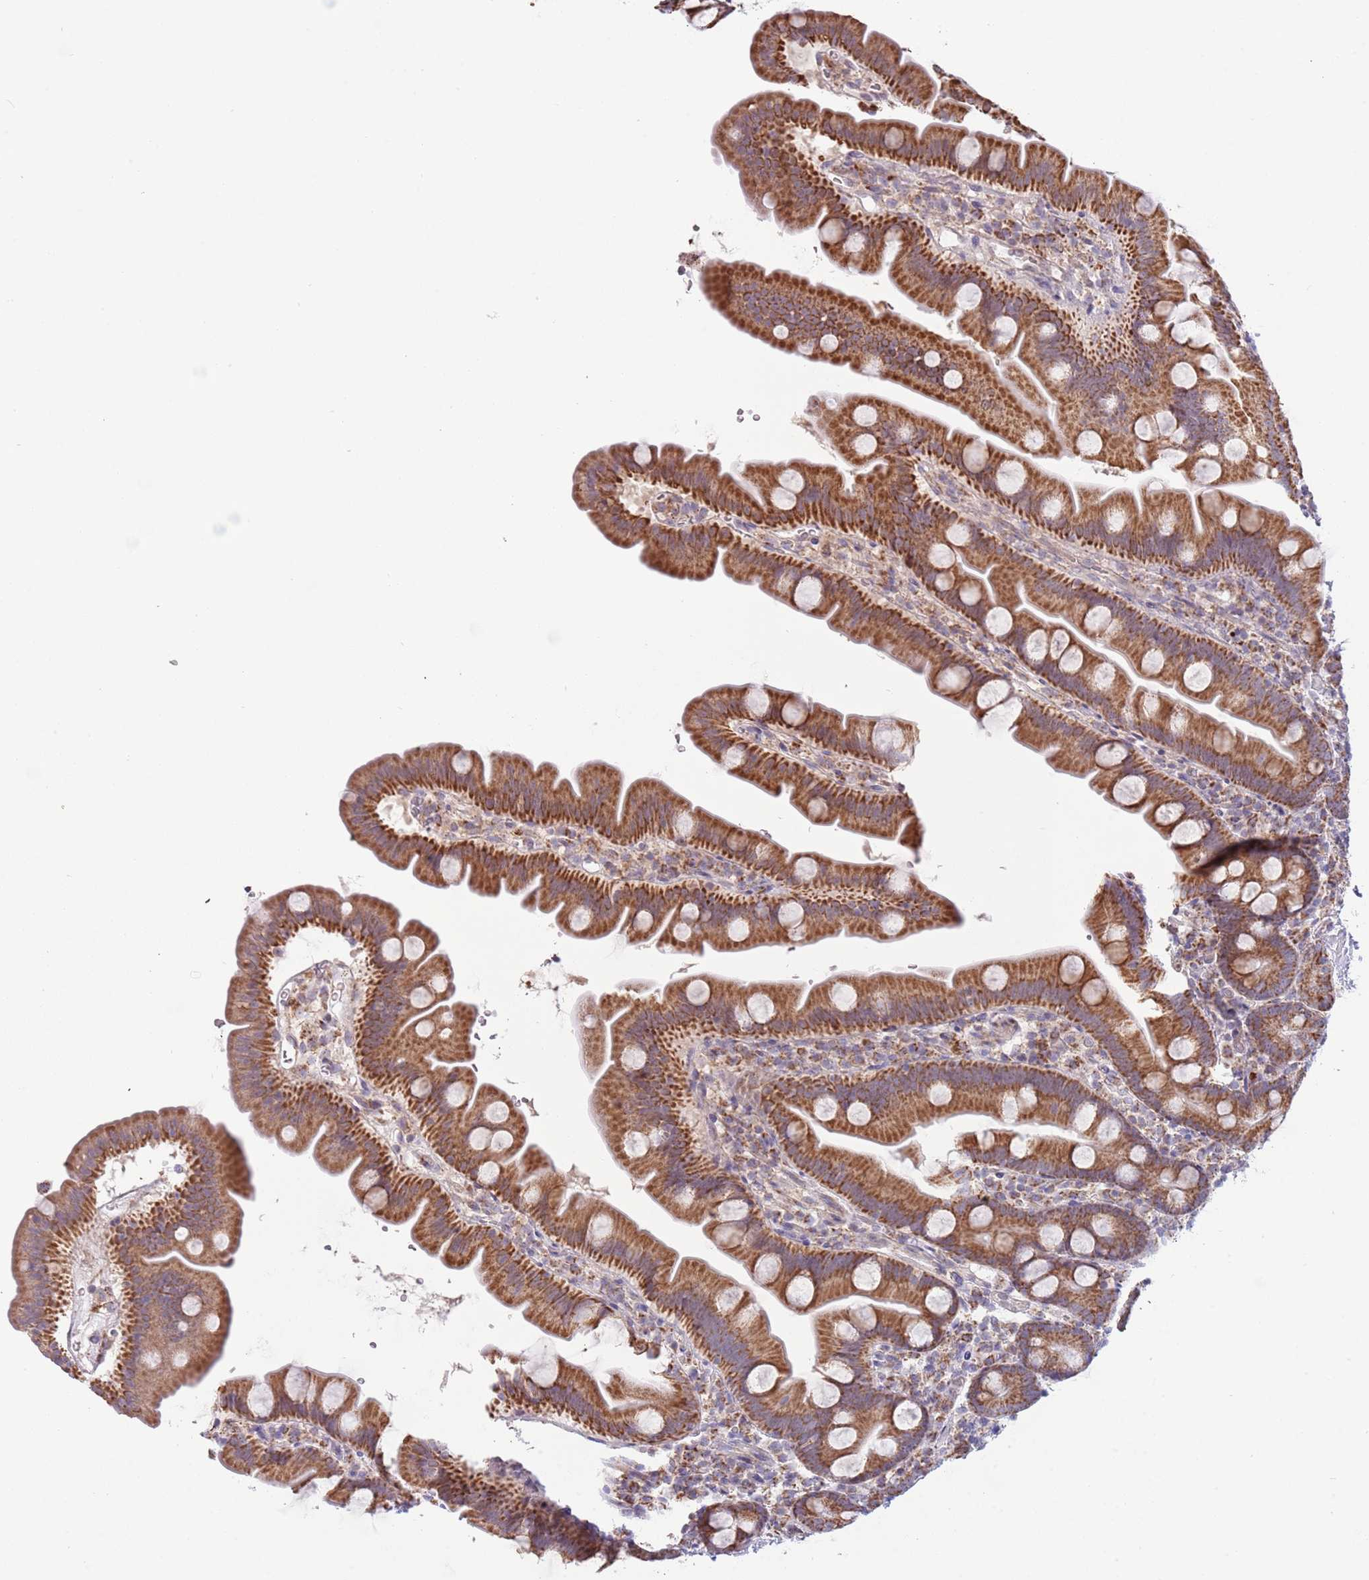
{"staining": {"intensity": "strong", "quantity": ">75%", "location": "cytoplasmic/membranous"}, "tissue": "small intestine", "cell_type": "Glandular cells", "image_type": "normal", "snomed": [{"axis": "morphology", "description": "Normal tissue, NOS"}, {"axis": "topography", "description": "Small intestine"}], "caption": "Brown immunohistochemical staining in normal small intestine shows strong cytoplasmic/membranous staining in approximately >75% of glandular cells.", "gene": "LHX6", "patient": {"sex": "female", "age": 68}}